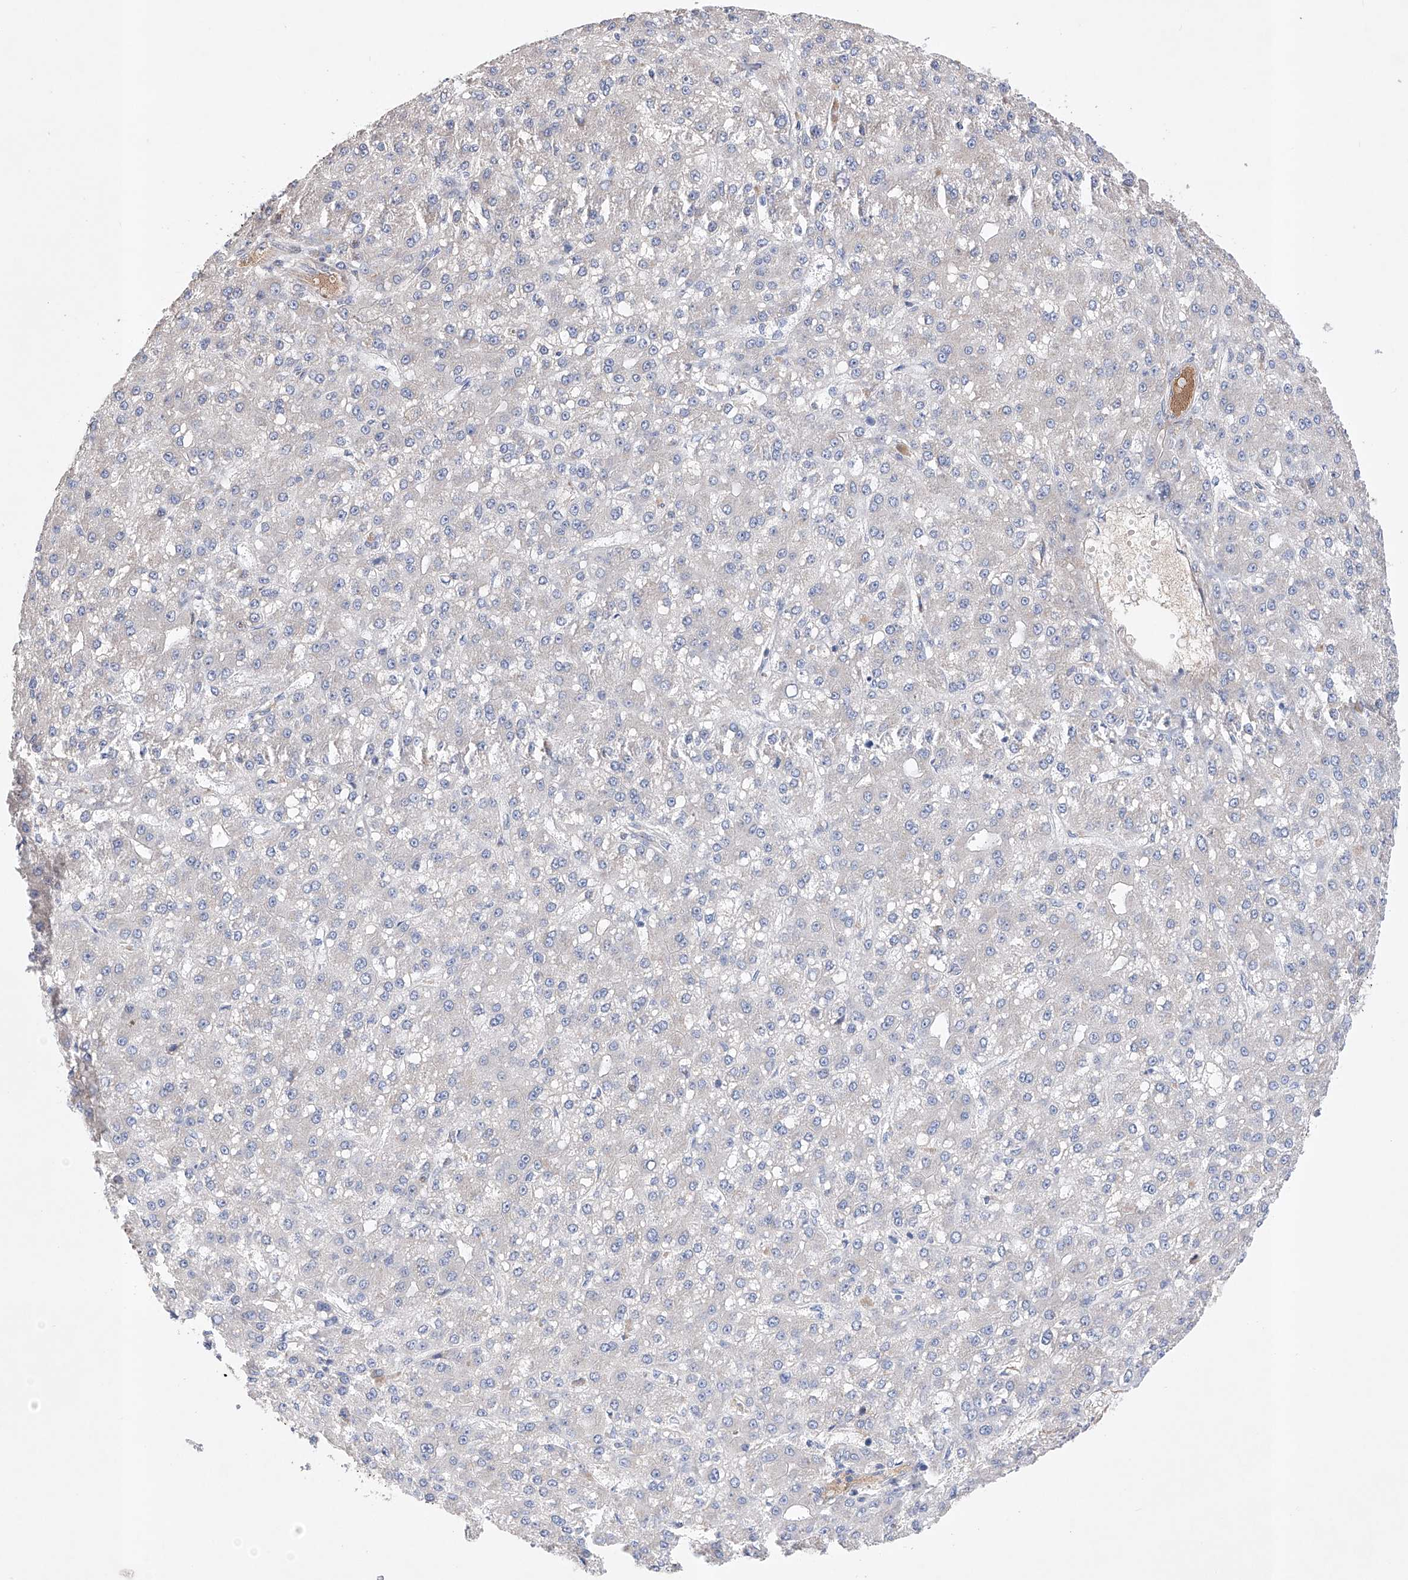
{"staining": {"intensity": "negative", "quantity": "none", "location": "none"}, "tissue": "liver cancer", "cell_type": "Tumor cells", "image_type": "cancer", "snomed": [{"axis": "morphology", "description": "Carcinoma, Hepatocellular, NOS"}, {"axis": "topography", "description": "Liver"}], "caption": "This photomicrograph is of liver cancer (hepatocellular carcinoma) stained with IHC to label a protein in brown with the nuclei are counter-stained blue. There is no staining in tumor cells. The staining was performed using DAB to visualize the protein expression in brown, while the nuclei were stained in blue with hematoxylin (Magnification: 20x).", "gene": "AFG1L", "patient": {"sex": "male", "age": 67}}